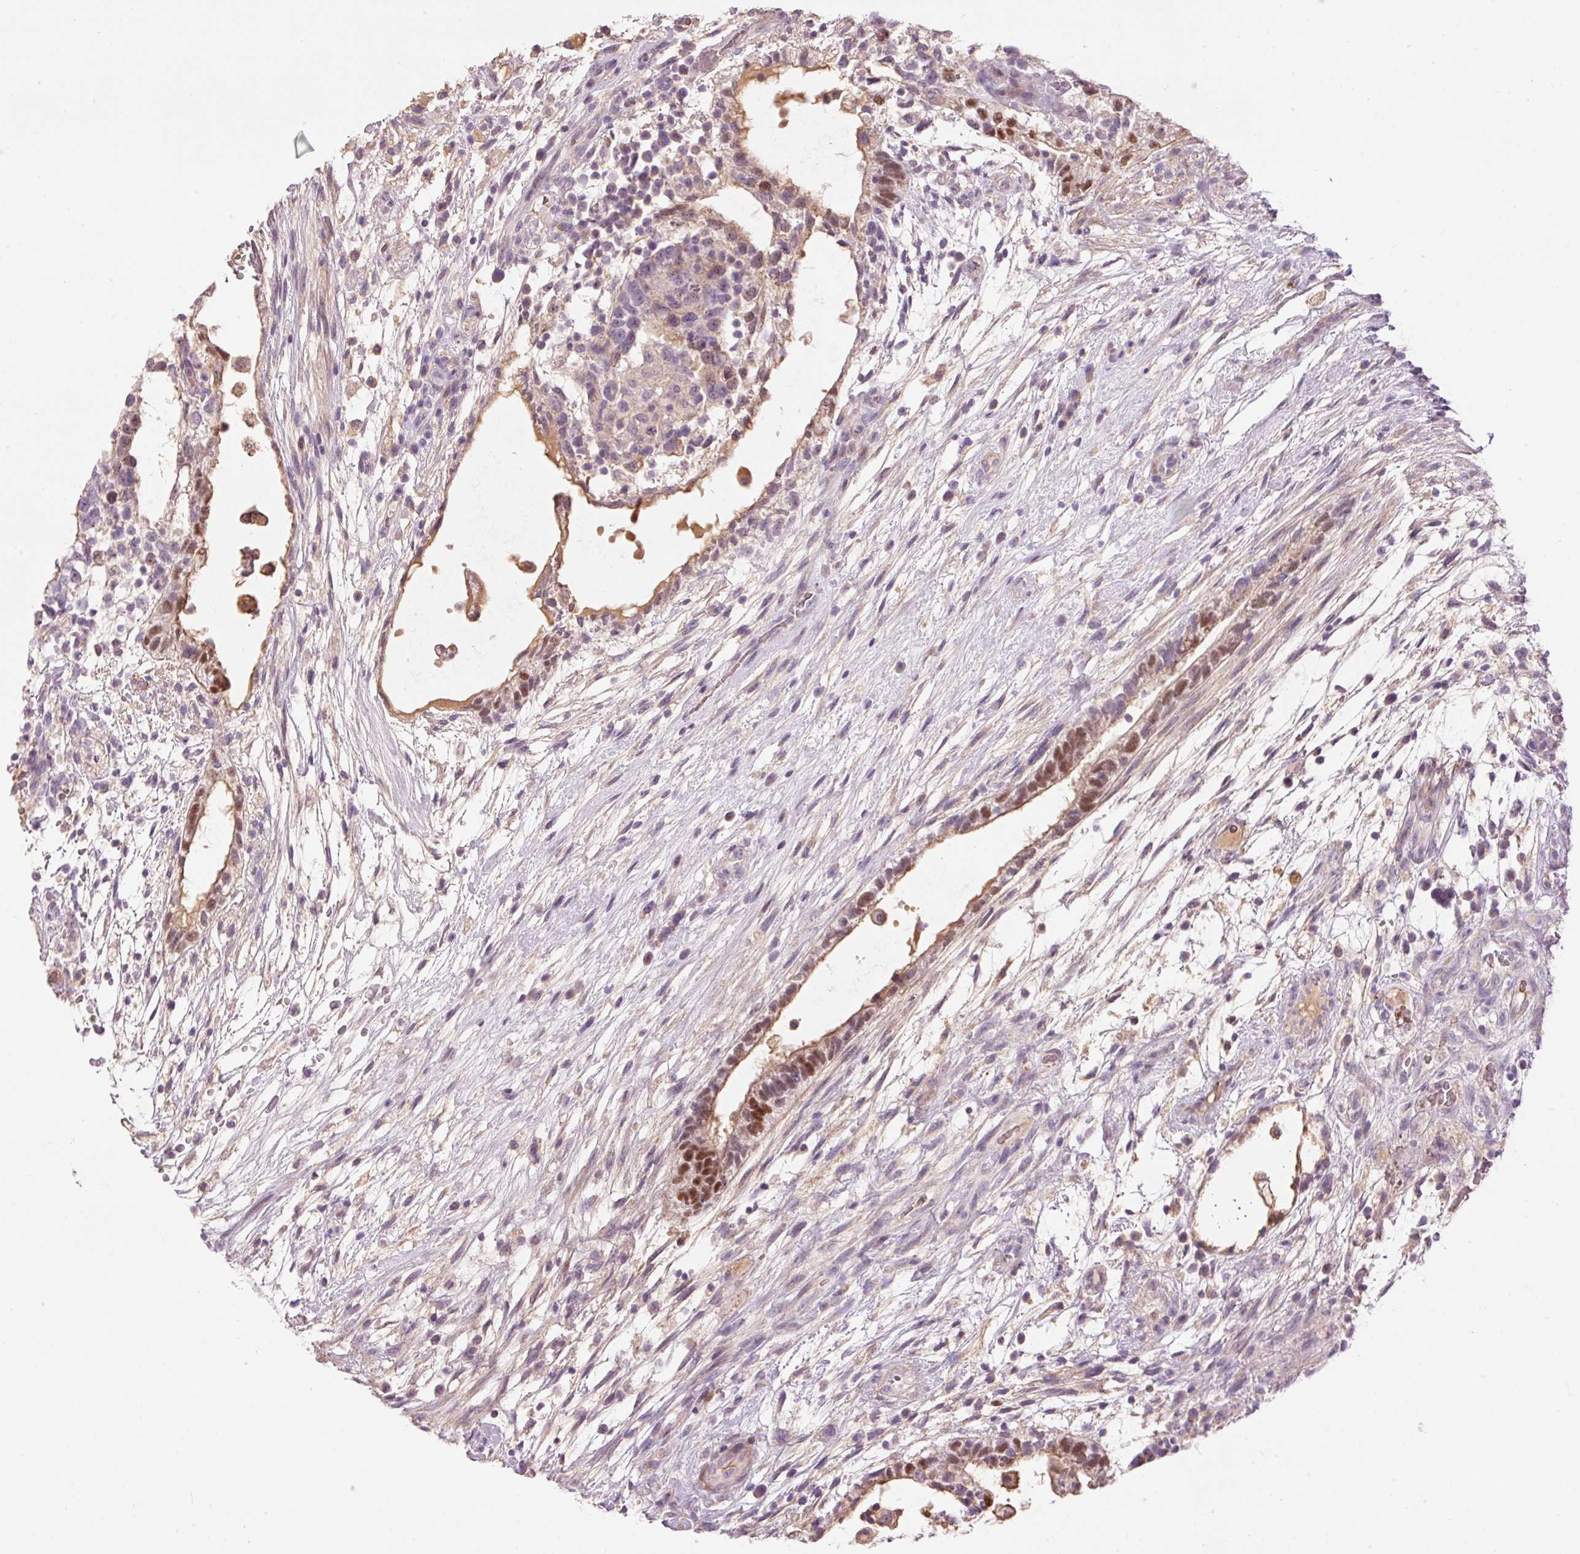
{"staining": {"intensity": "moderate", "quantity": "25%-75%", "location": "nuclear"}, "tissue": "testis cancer", "cell_type": "Tumor cells", "image_type": "cancer", "snomed": [{"axis": "morphology", "description": "Carcinoma, Embryonal, NOS"}, {"axis": "topography", "description": "Testis"}], "caption": "Moderate nuclear expression is identified in about 25%-75% of tumor cells in testis cancer (embryonal carcinoma). The staining was performed using DAB (3,3'-diaminobenzidine) to visualize the protein expression in brown, while the nuclei were stained in blue with hematoxylin (Magnification: 20x).", "gene": "HNF1A", "patient": {"sex": "male", "age": 32}}